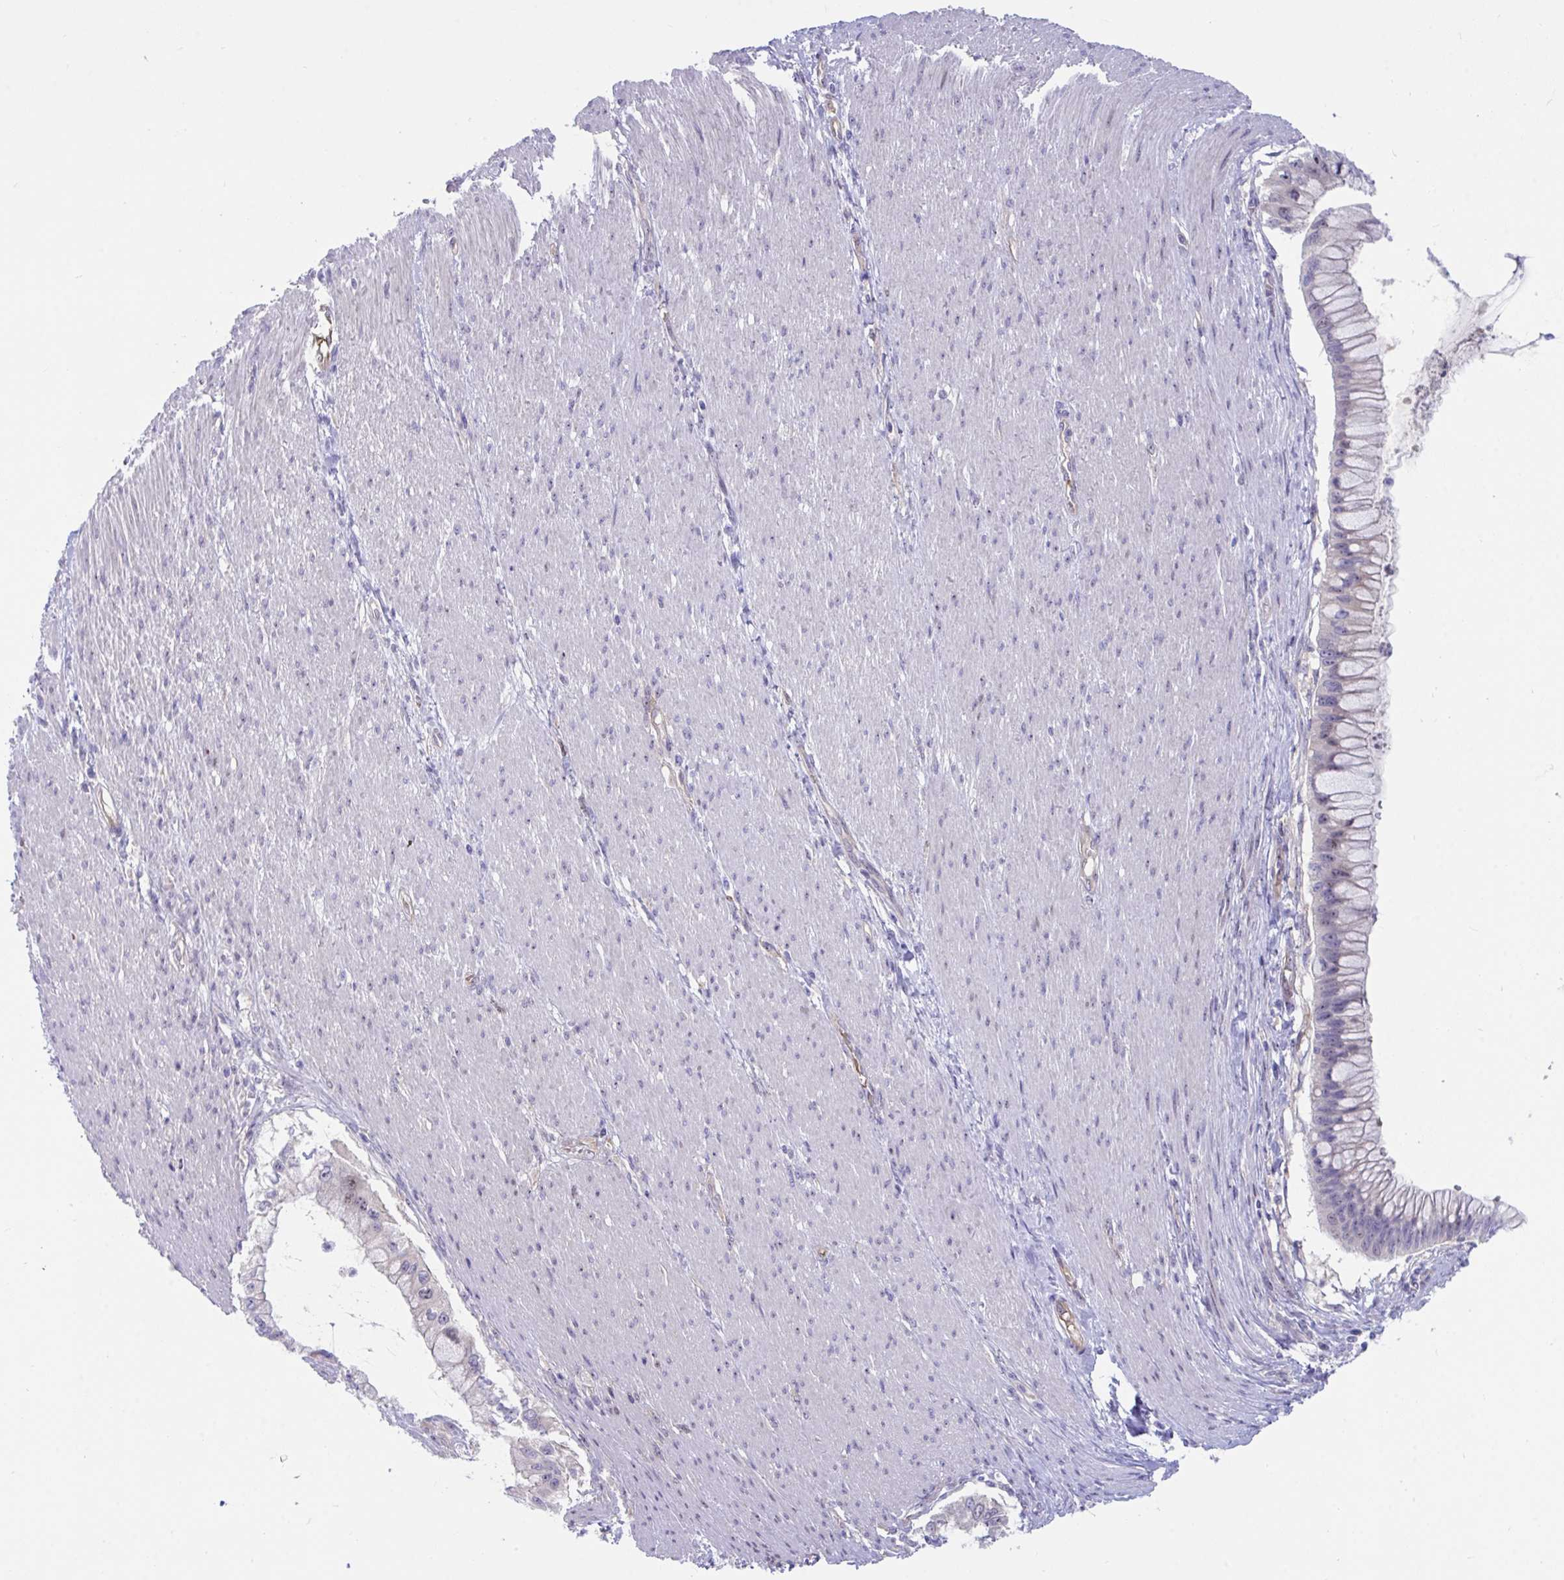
{"staining": {"intensity": "weak", "quantity": "<25%", "location": "nuclear"}, "tissue": "pancreatic cancer", "cell_type": "Tumor cells", "image_type": "cancer", "snomed": [{"axis": "morphology", "description": "Adenocarcinoma, NOS"}, {"axis": "topography", "description": "Pancreas"}], "caption": "Pancreatic cancer (adenocarcinoma) was stained to show a protein in brown. There is no significant staining in tumor cells.", "gene": "CENPQ", "patient": {"sex": "male", "age": 48}}